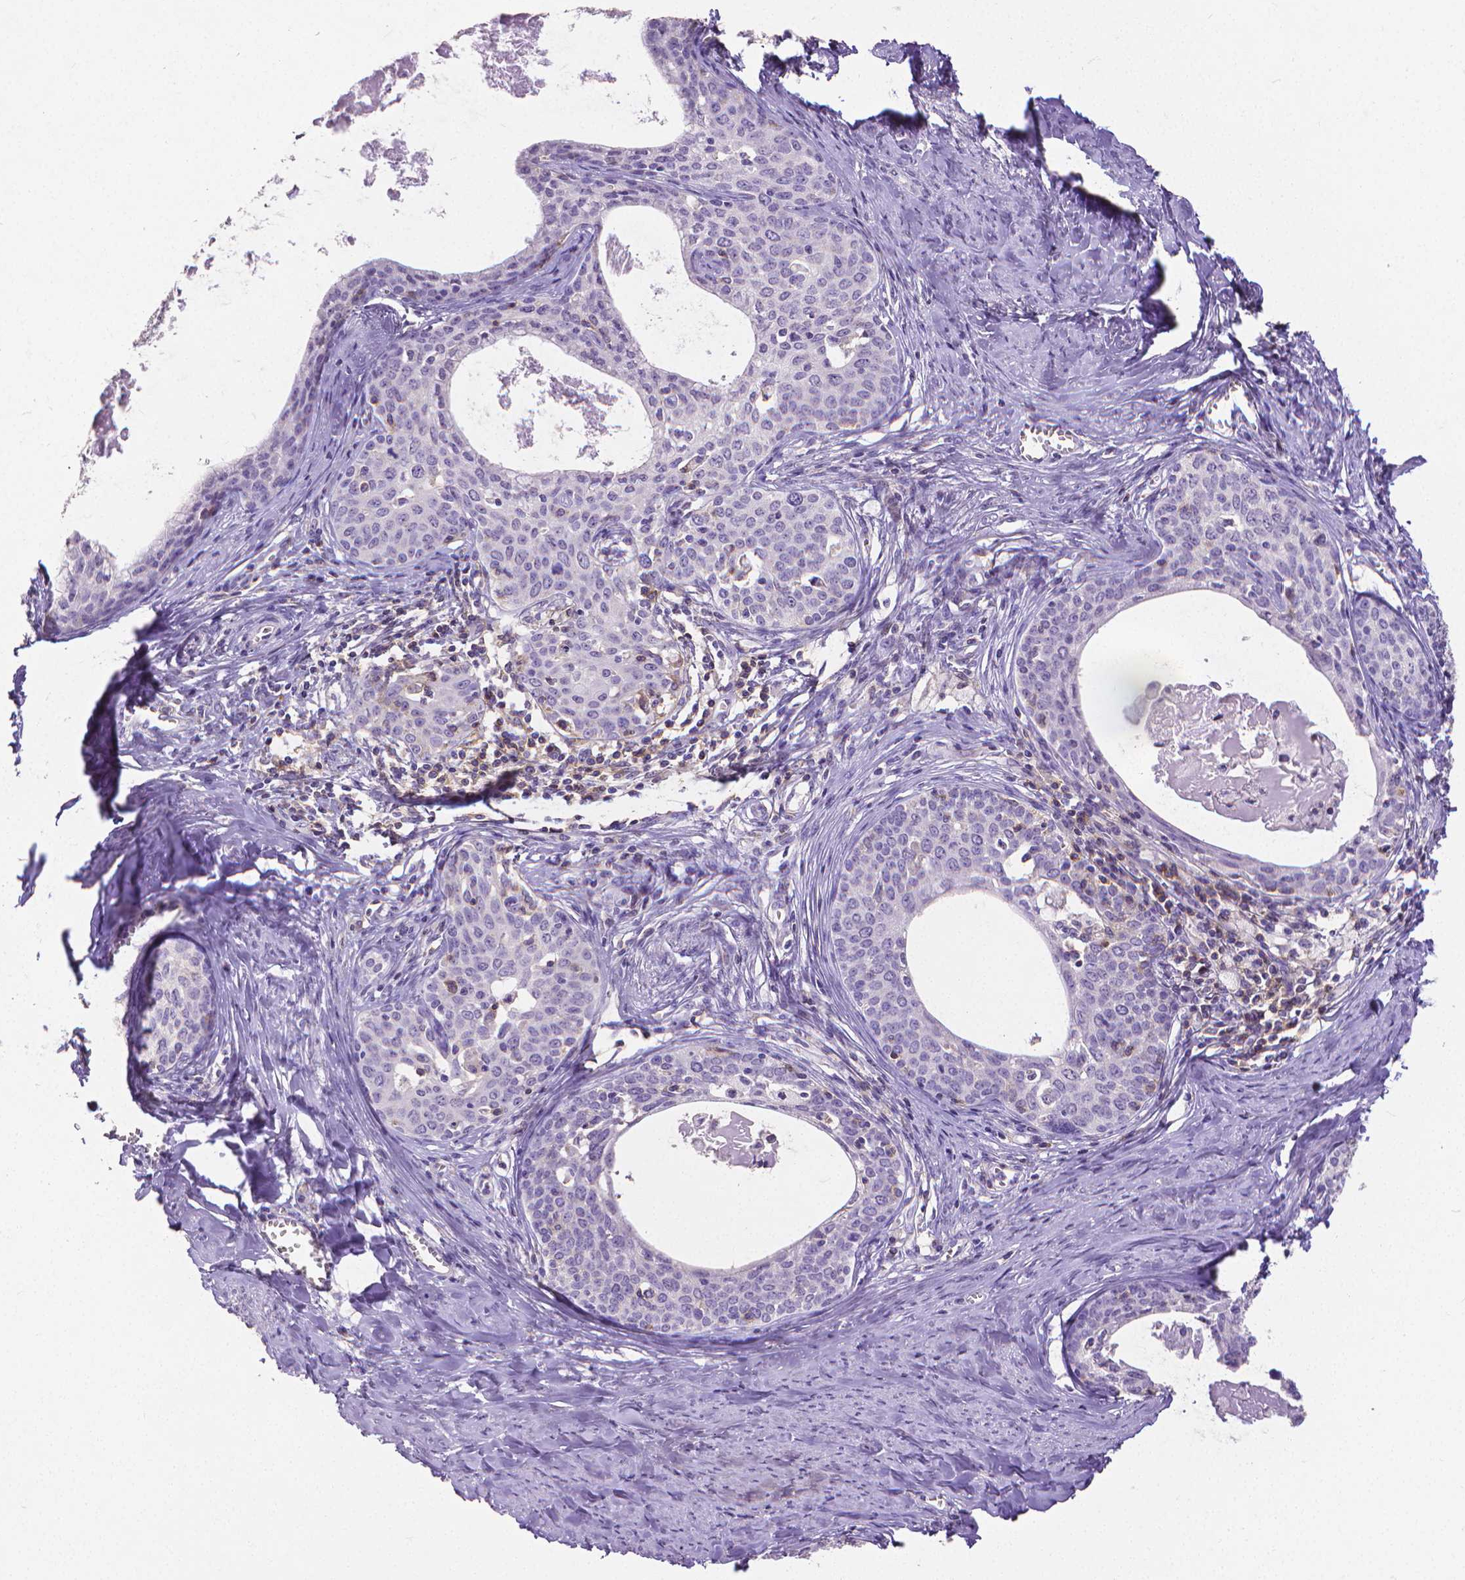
{"staining": {"intensity": "negative", "quantity": "none", "location": "none"}, "tissue": "cervical cancer", "cell_type": "Tumor cells", "image_type": "cancer", "snomed": [{"axis": "morphology", "description": "Squamous cell carcinoma, NOS"}, {"axis": "morphology", "description": "Adenocarcinoma, NOS"}, {"axis": "topography", "description": "Cervix"}], "caption": "Immunohistochemical staining of human squamous cell carcinoma (cervical) exhibits no significant staining in tumor cells.", "gene": "CD4", "patient": {"sex": "female", "age": 52}}